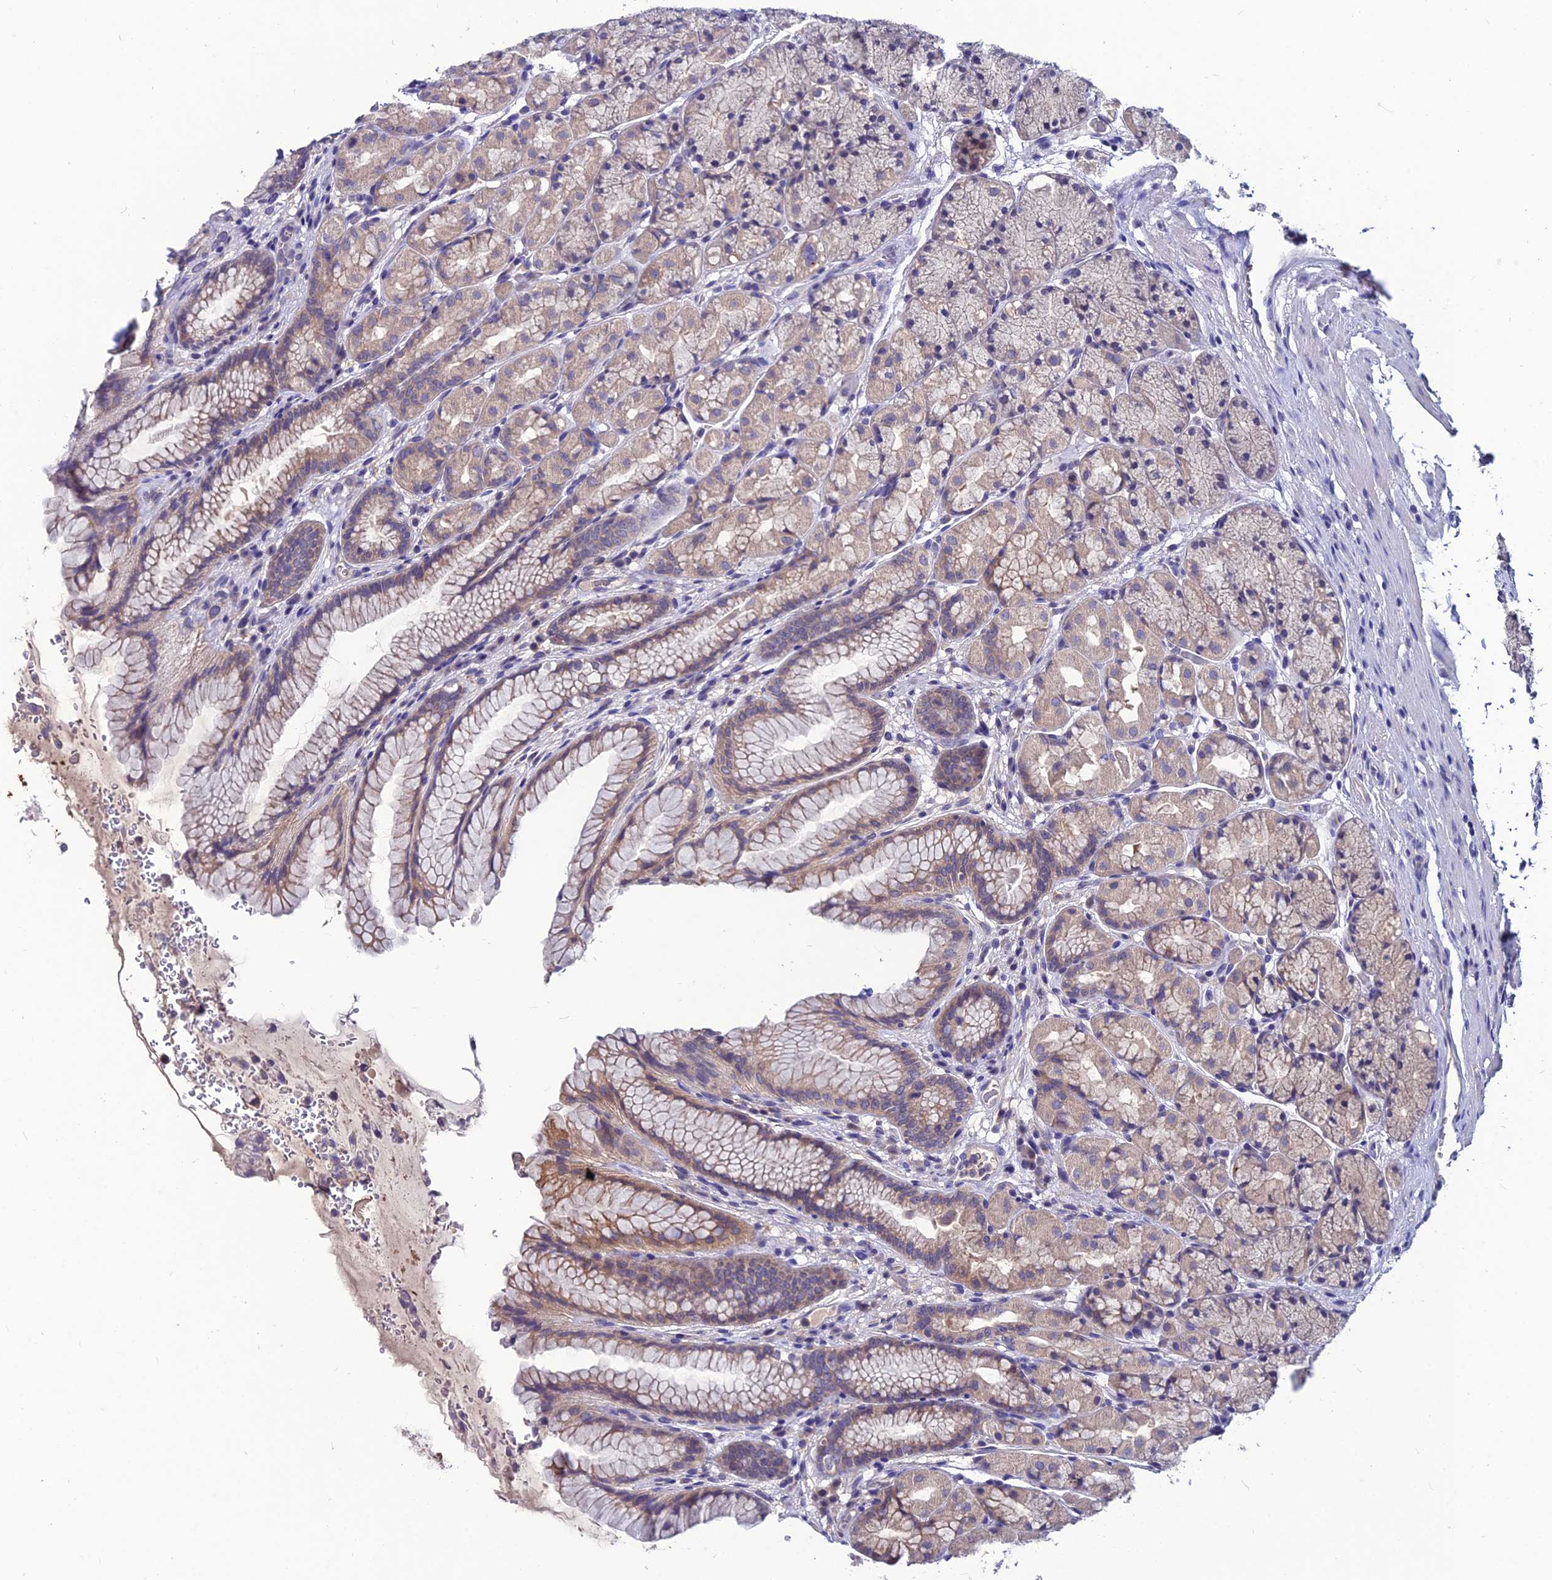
{"staining": {"intensity": "moderate", "quantity": "25%-75%", "location": "cytoplasmic/membranous"}, "tissue": "stomach", "cell_type": "Glandular cells", "image_type": "normal", "snomed": [{"axis": "morphology", "description": "Normal tissue, NOS"}, {"axis": "topography", "description": "Stomach"}], "caption": "This histopathology image demonstrates IHC staining of benign human stomach, with medium moderate cytoplasmic/membranous staining in about 25%-75% of glandular cells.", "gene": "LGALS7", "patient": {"sex": "male", "age": 63}}